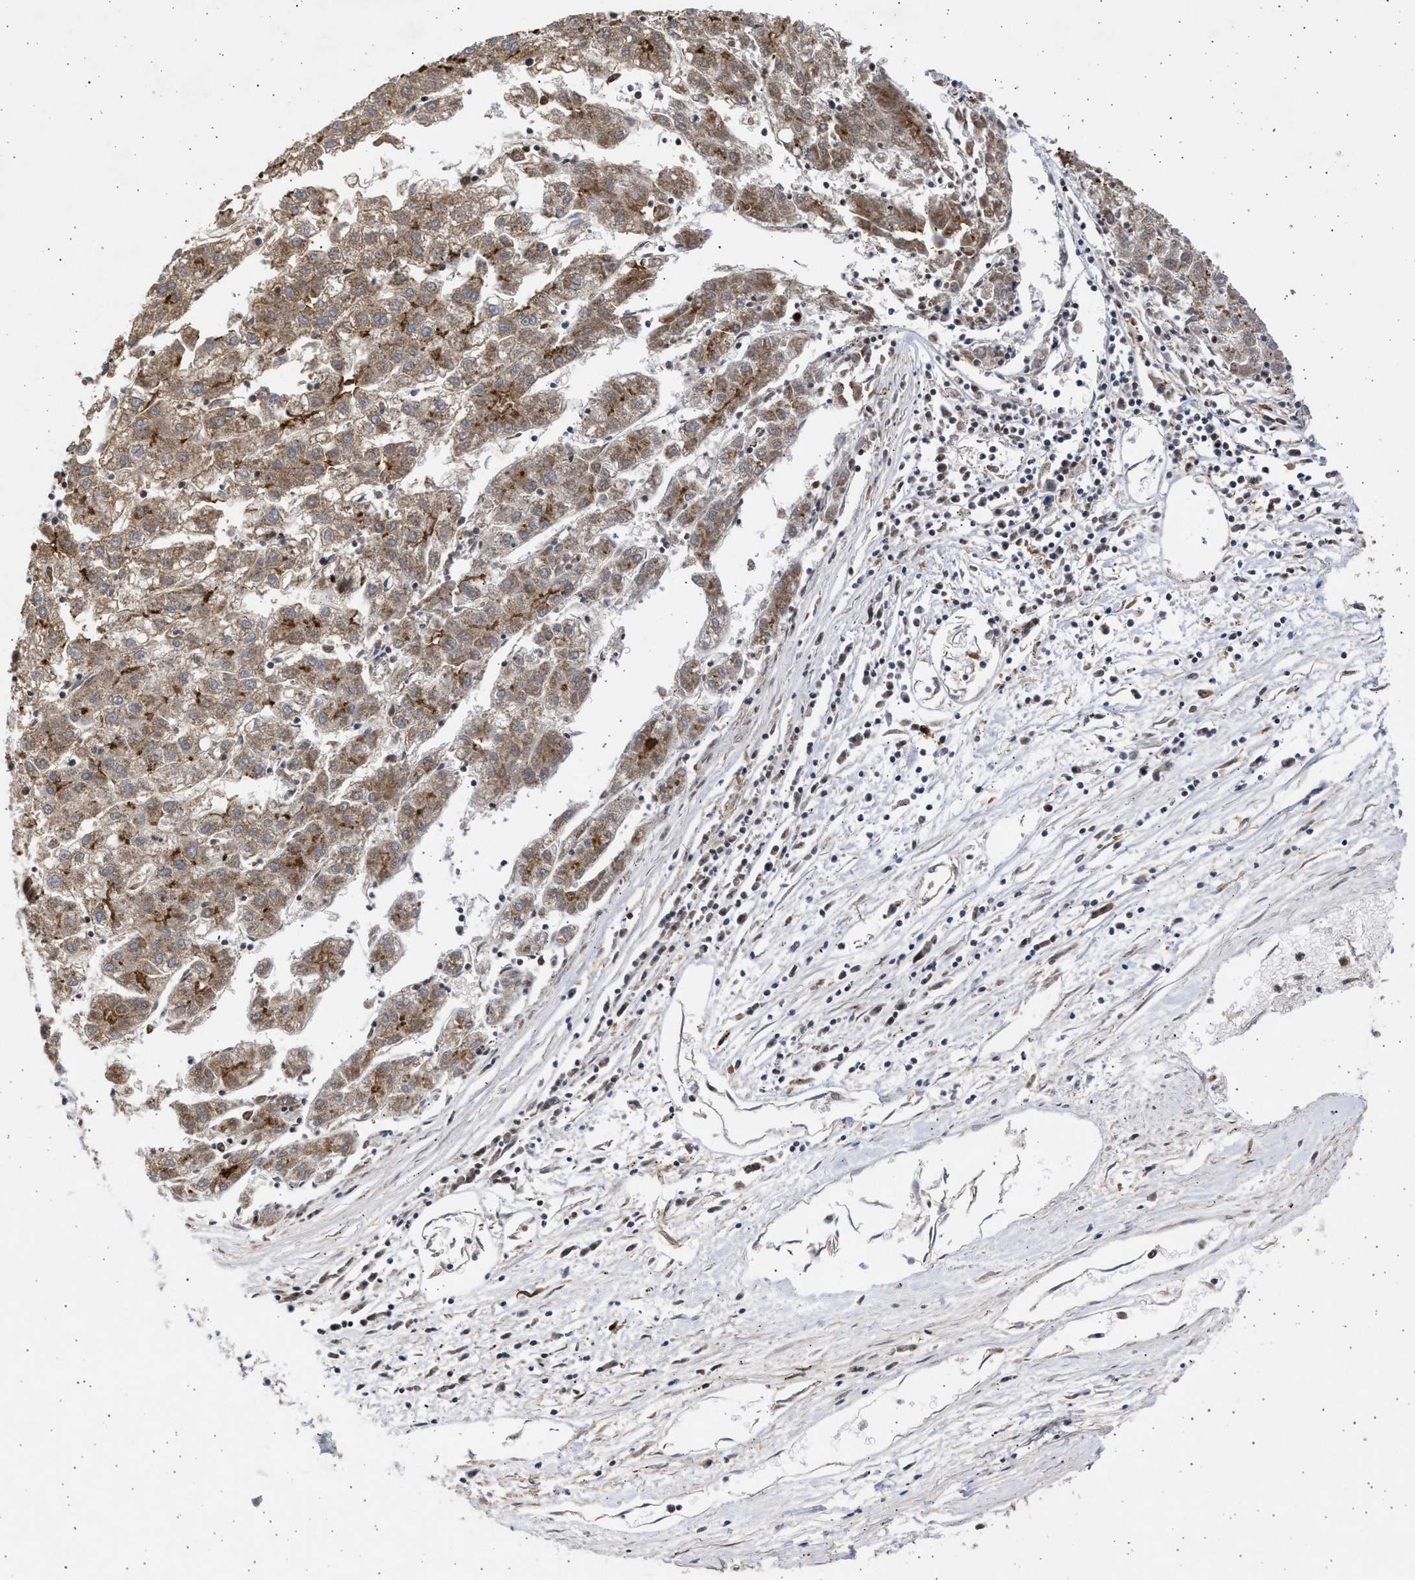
{"staining": {"intensity": "moderate", "quantity": ">75%", "location": "cytoplasmic/membranous"}, "tissue": "liver cancer", "cell_type": "Tumor cells", "image_type": "cancer", "snomed": [{"axis": "morphology", "description": "Carcinoma, Hepatocellular, NOS"}, {"axis": "topography", "description": "Liver"}], "caption": "Brown immunohistochemical staining in liver cancer shows moderate cytoplasmic/membranous expression in approximately >75% of tumor cells.", "gene": "TTC19", "patient": {"sex": "male", "age": 72}}